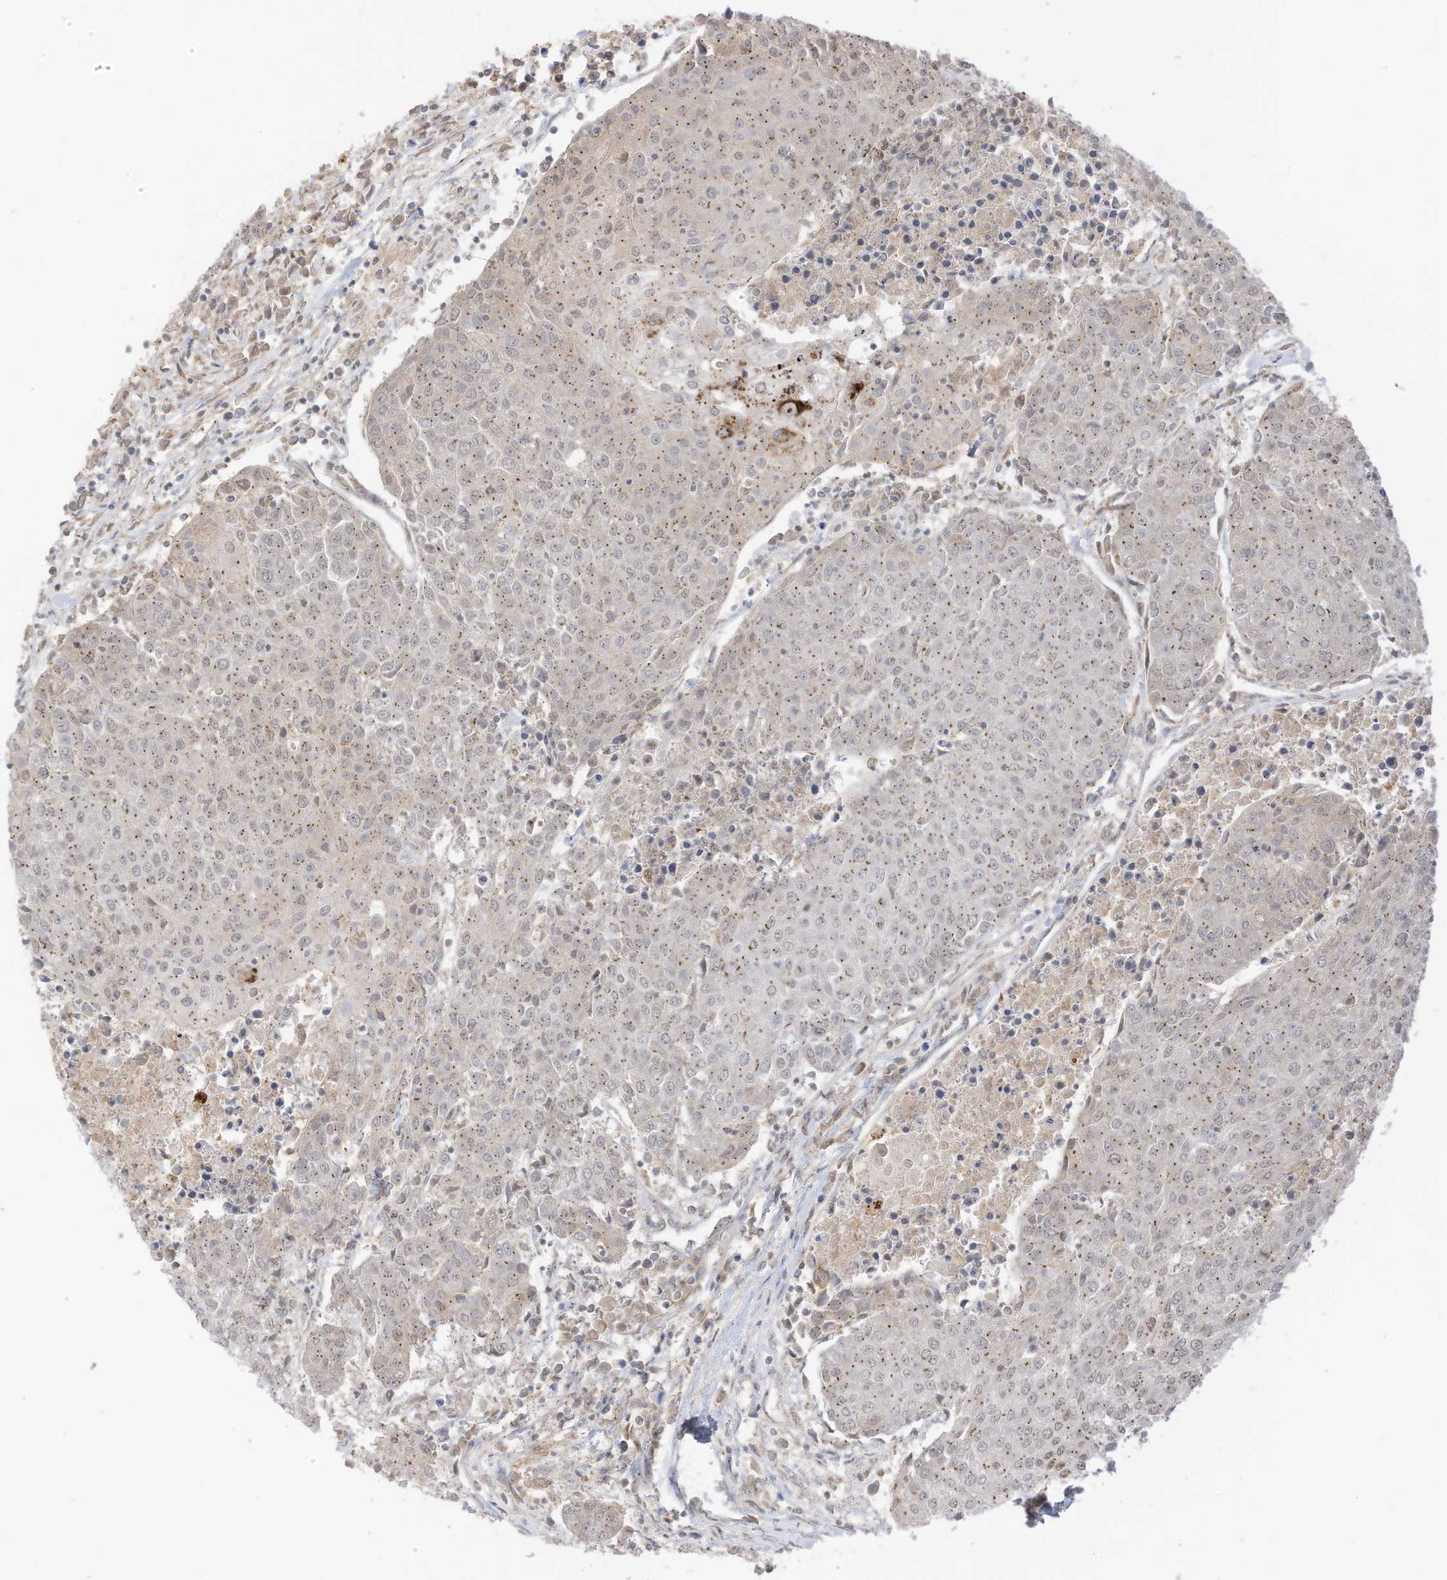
{"staining": {"intensity": "moderate", "quantity": "25%-75%", "location": "cytoplasmic/membranous"}, "tissue": "urothelial cancer", "cell_type": "Tumor cells", "image_type": "cancer", "snomed": [{"axis": "morphology", "description": "Urothelial carcinoma, High grade"}, {"axis": "topography", "description": "Urinary bladder"}], "caption": "This is a histology image of IHC staining of urothelial carcinoma (high-grade), which shows moderate expression in the cytoplasmic/membranous of tumor cells.", "gene": "N4BP3", "patient": {"sex": "female", "age": 85}}